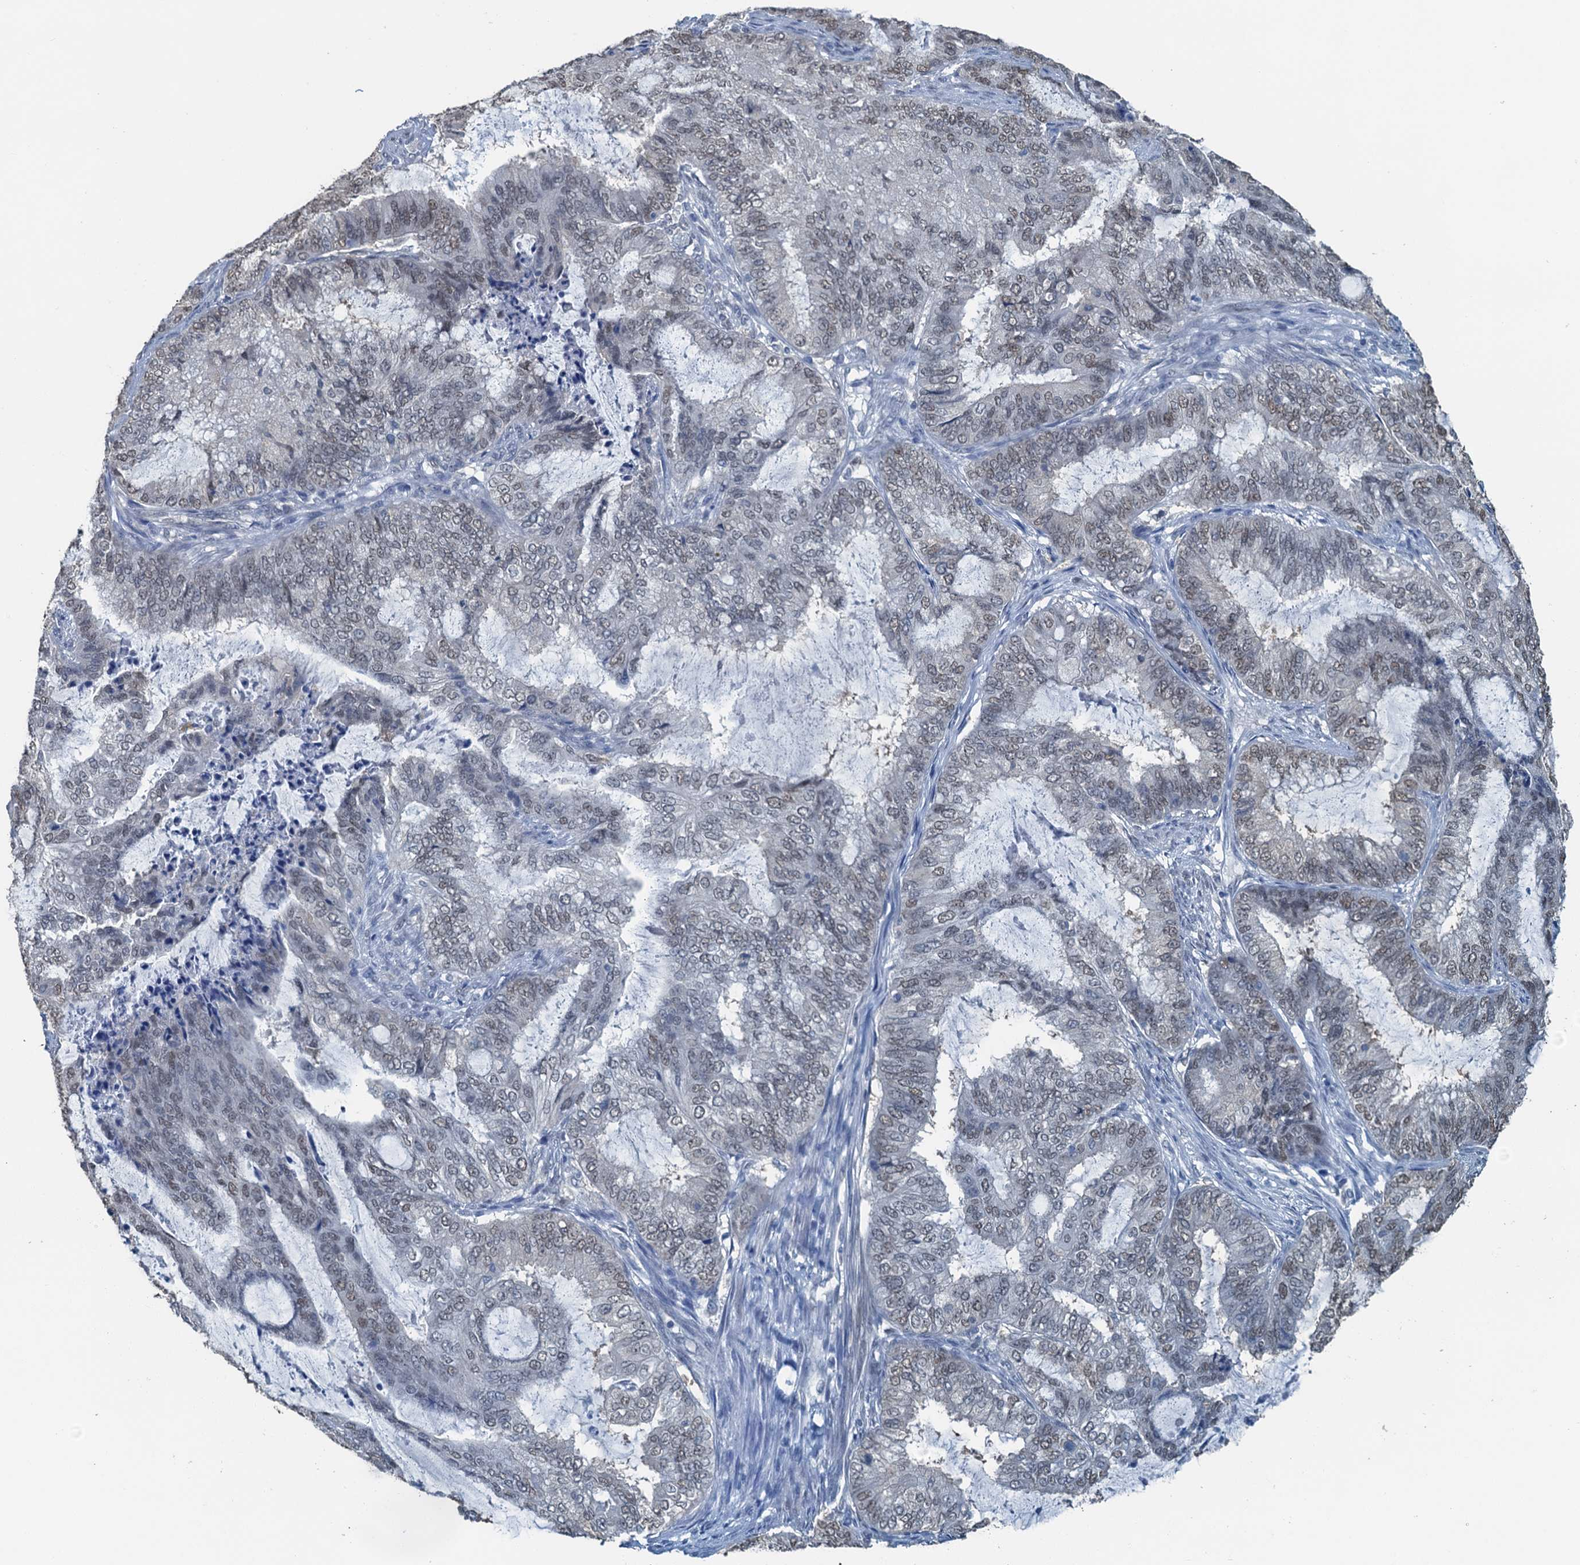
{"staining": {"intensity": "weak", "quantity": "25%-75%", "location": "nuclear"}, "tissue": "endometrial cancer", "cell_type": "Tumor cells", "image_type": "cancer", "snomed": [{"axis": "morphology", "description": "Adenocarcinoma, NOS"}, {"axis": "topography", "description": "Endometrium"}], "caption": "IHC histopathology image of neoplastic tissue: human adenocarcinoma (endometrial) stained using immunohistochemistry shows low levels of weak protein expression localized specifically in the nuclear of tumor cells, appearing as a nuclear brown color.", "gene": "AHCY", "patient": {"sex": "female", "age": 51}}